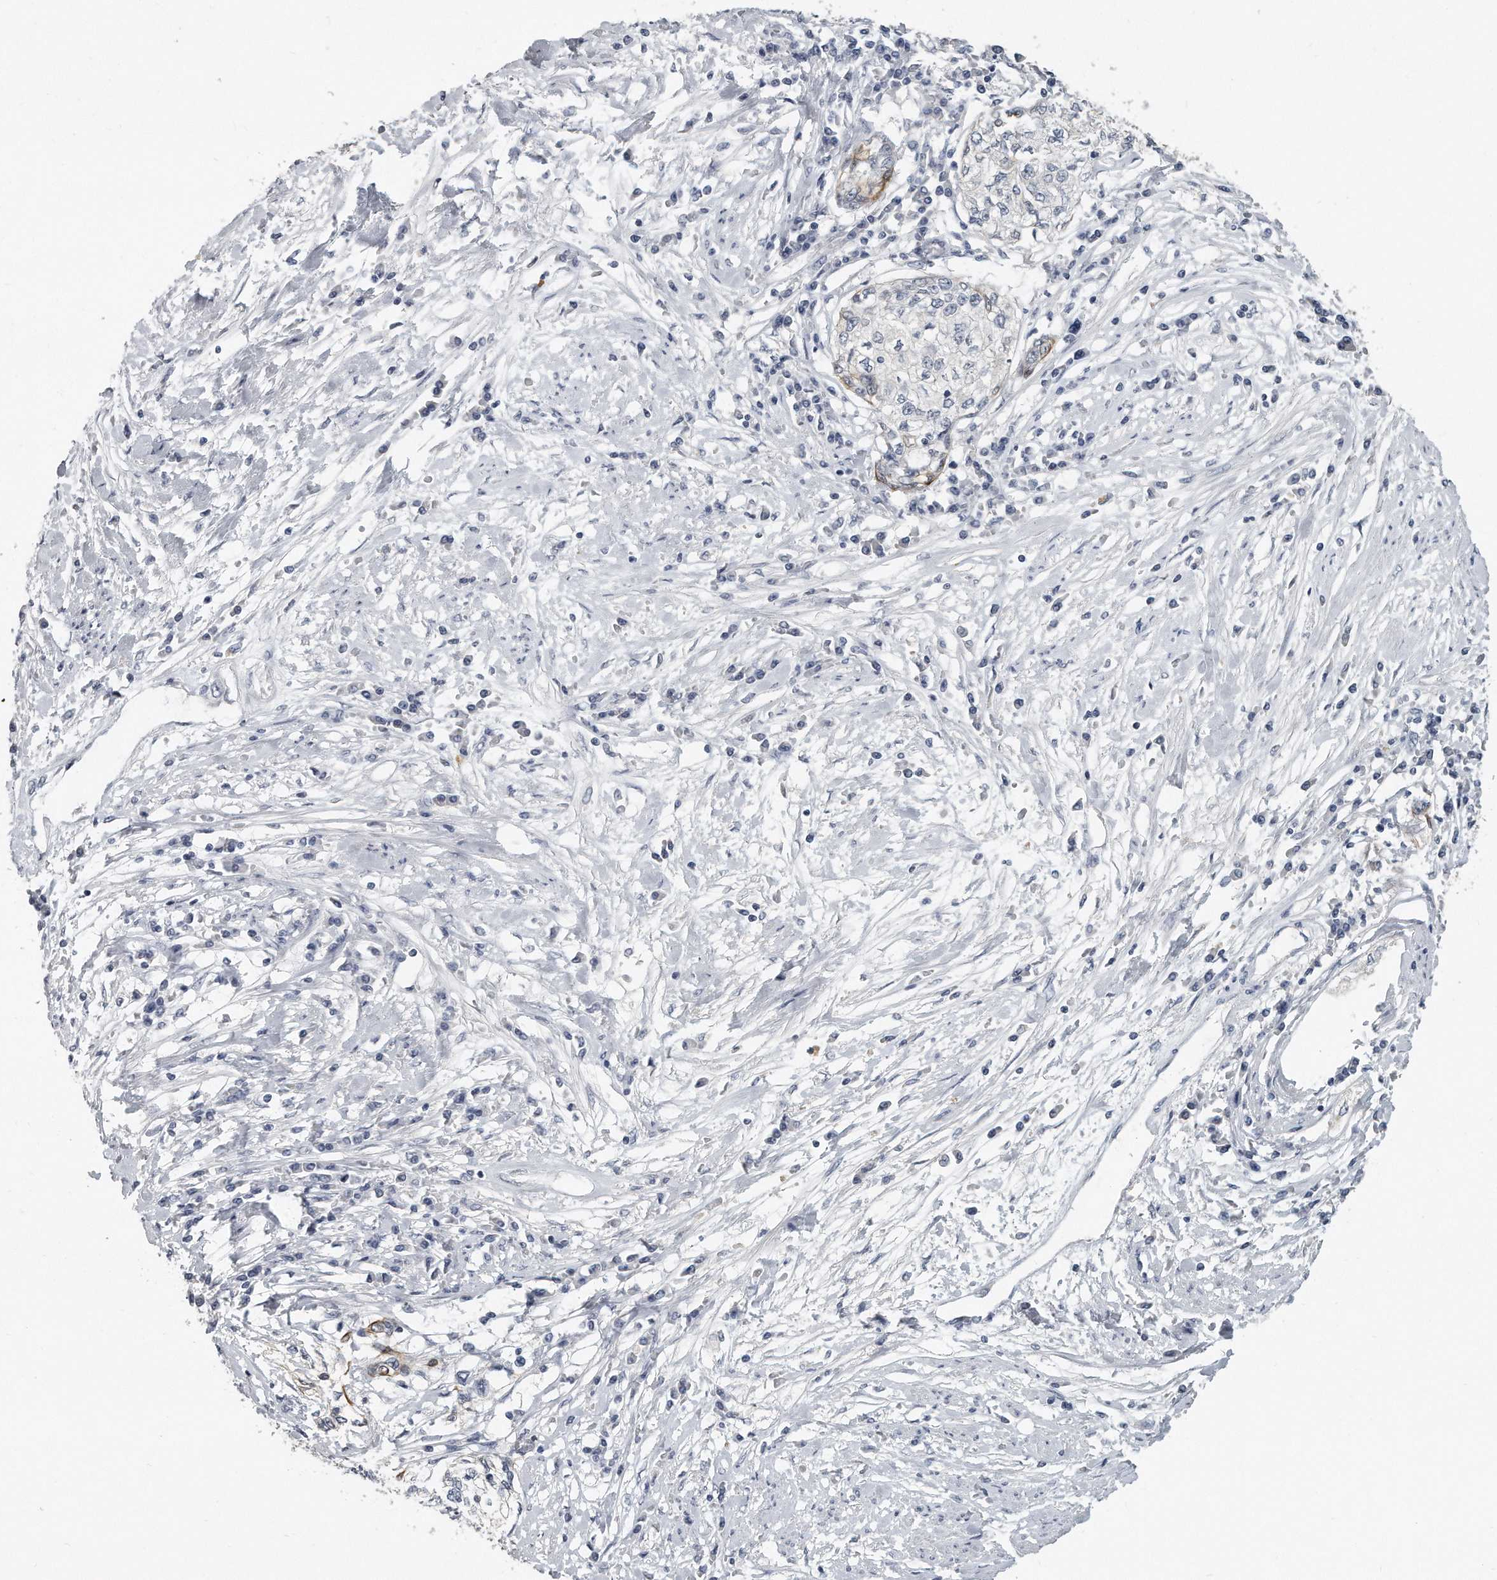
{"staining": {"intensity": "negative", "quantity": "none", "location": "none"}, "tissue": "cervical cancer", "cell_type": "Tumor cells", "image_type": "cancer", "snomed": [{"axis": "morphology", "description": "Squamous cell carcinoma, NOS"}, {"axis": "topography", "description": "Cervix"}], "caption": "High magnification brightfield microscopy of cervical squamous cell carcinoma stained with DAB (3,3'-diaminobenzidine) (brown) and counterstained with hematoxylin (blue): tumor cells show no significant staining. The staining is performed using DAB (3,3'-diaminobenzidine) brown chromogen with nuclei counter-stained in using hematoxylin.", "gene": "KLHL7", "patient": {"sex": "female", "age": 57}}